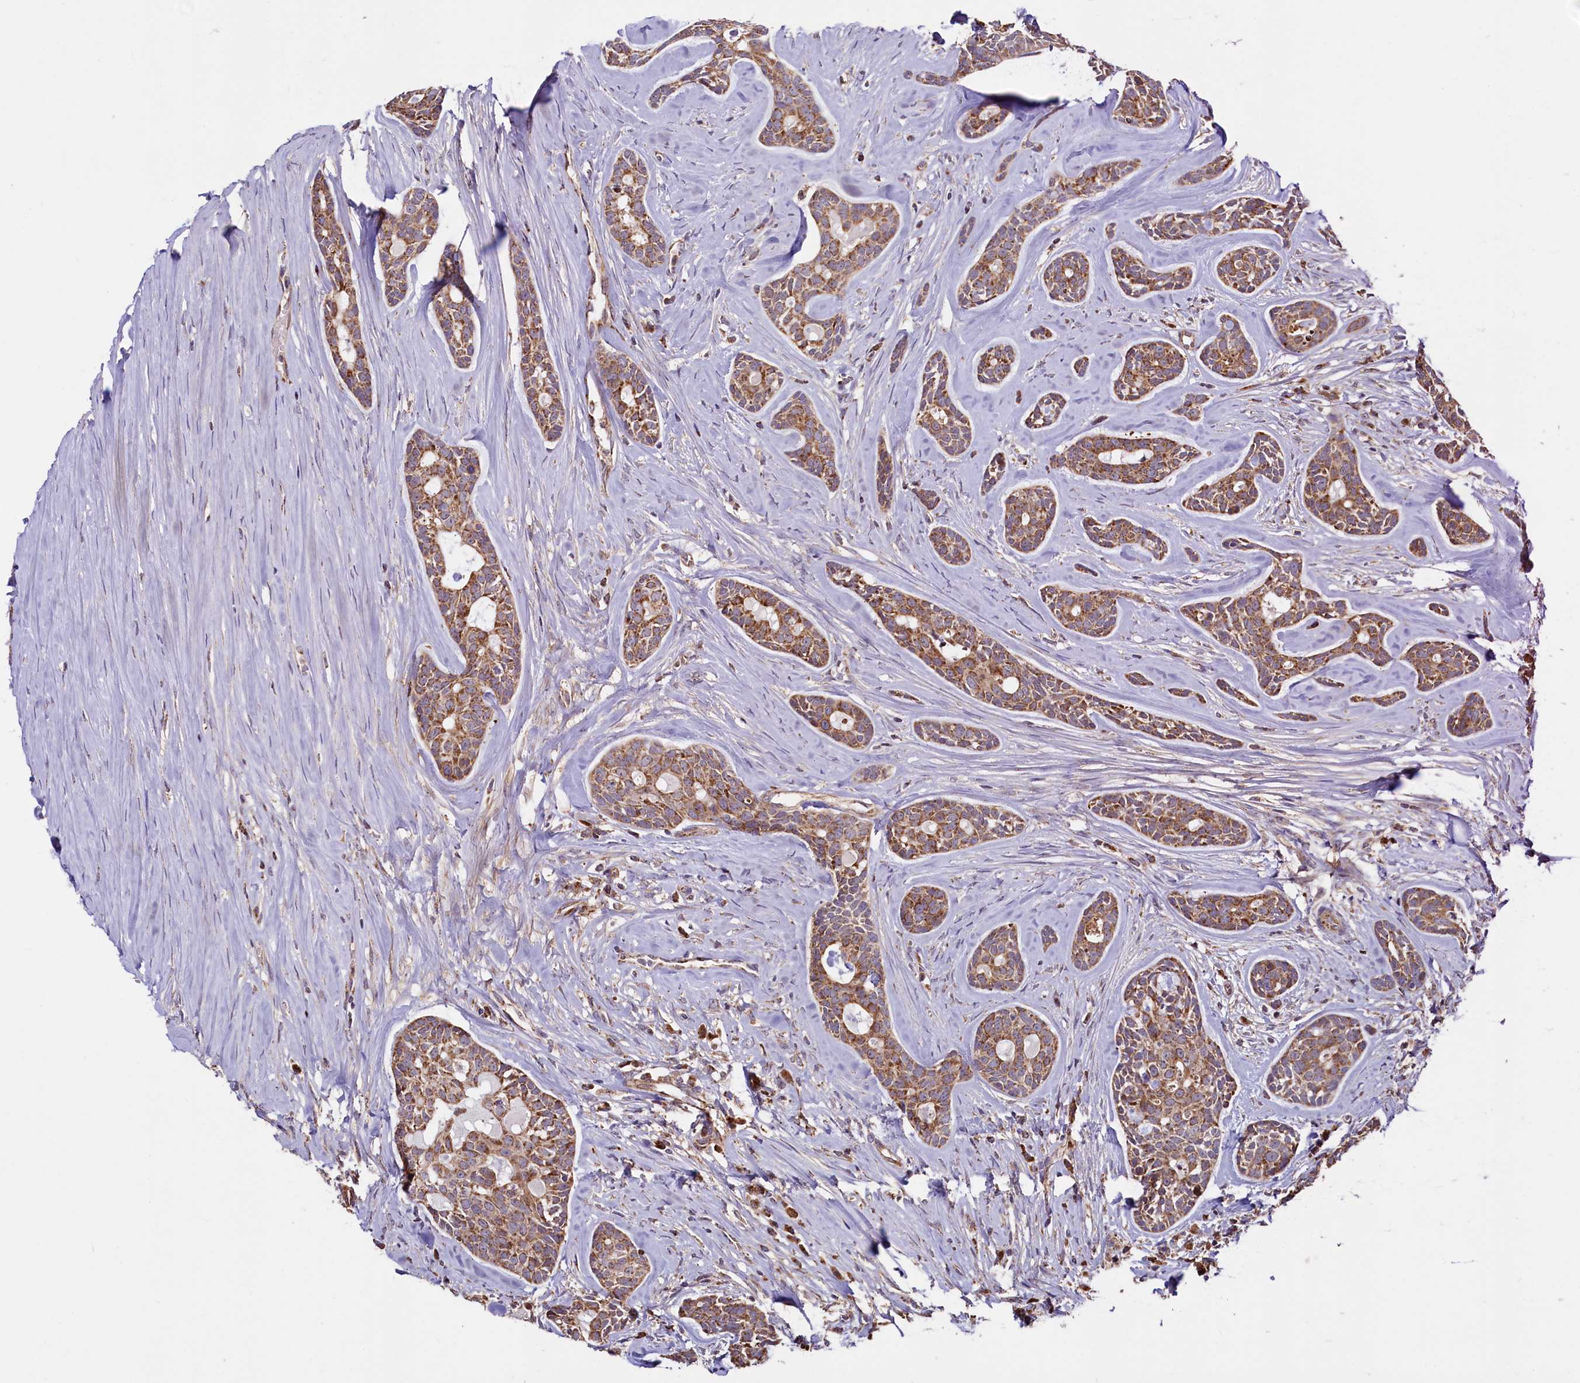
{"staining": {"intensity": "moderate", "quantity": ">75%", "location": "cytoplasmic/membranous"}, "tissue": "head and neck cancer", "cell_type": "Tumor cells", "image_type": "cancer", "snomed": [{"axis": "morphology", "description": "Adenocarcinoma, NOS"}, {"axis": "topography", "description": "Subcutis"}, {"axis": "topography", "description": "Head-Neck"}], "caption": "Immunohistochemistry photomicrograph of neoplastic tissue: human head and neck adenocarcinoma stained using immunohistochemistry (IHC) reveals medium levels of moderate protein expression localized specifically in the cytoplasmic/membranous of tumor cells, appearing as a cytoplasmic/membranous brown color.", "gene": "STARD5", "patient": {"sex": "female", "age": 73}}